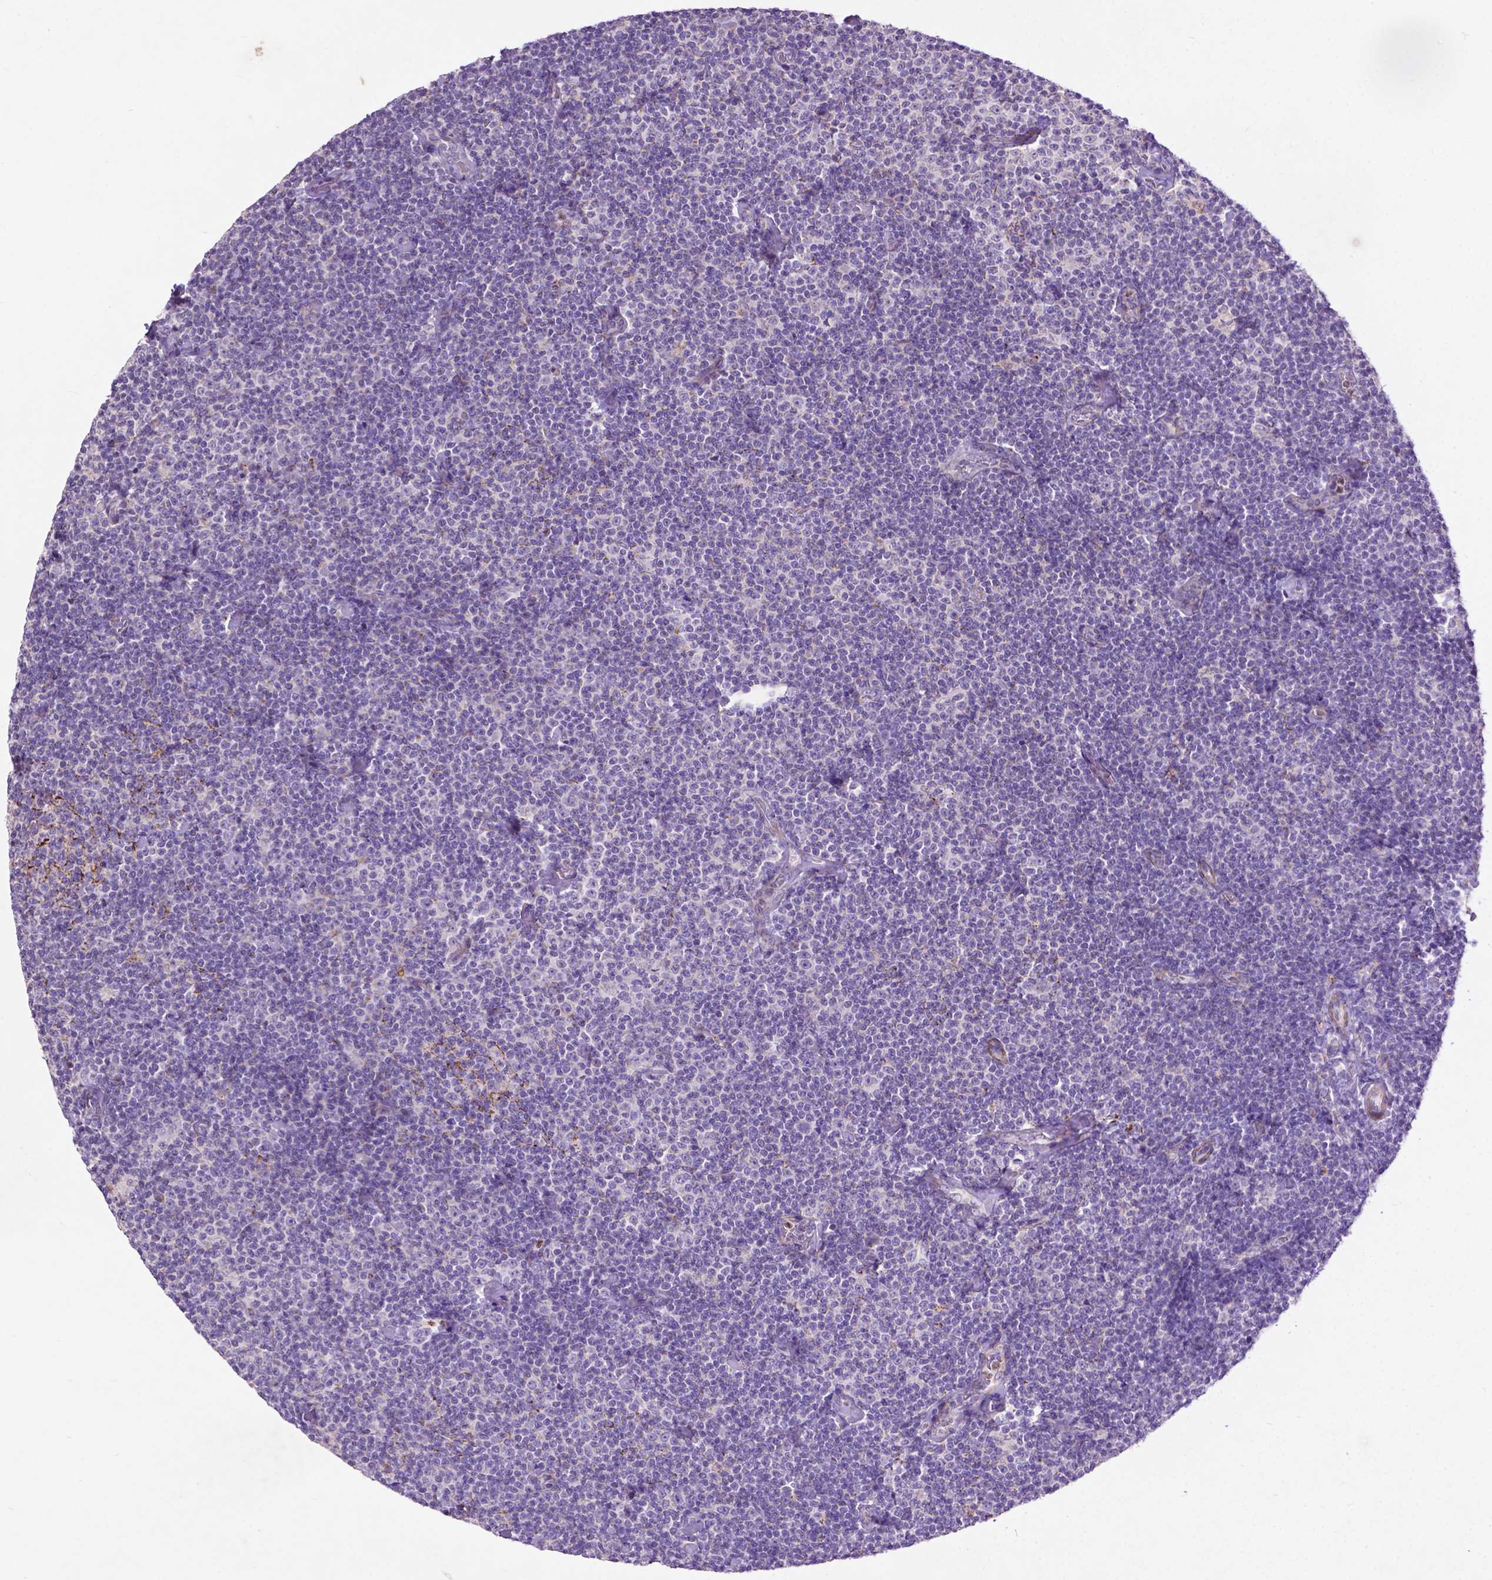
{"staining": {"intensity": "negative", "quantity": "none", "location": "none"}, "tissue": "lymphoma", "cell_type": "Tumor cells", "image_type": "cancer", "snomed": [{"axis": "morphology", "description": "Malignant lymphoma, non-Hodgkin's type, Low grade"}, {"axis": "topography", "description": "Lymph node"}], "caption": "An immunohistochemistry (IHC) photomicrograph of lymphoma is shown. There is no staining in tumor cells of lymphoma.", "gene": "THEGL", "patient": {"sex": "male", "age": 81}}